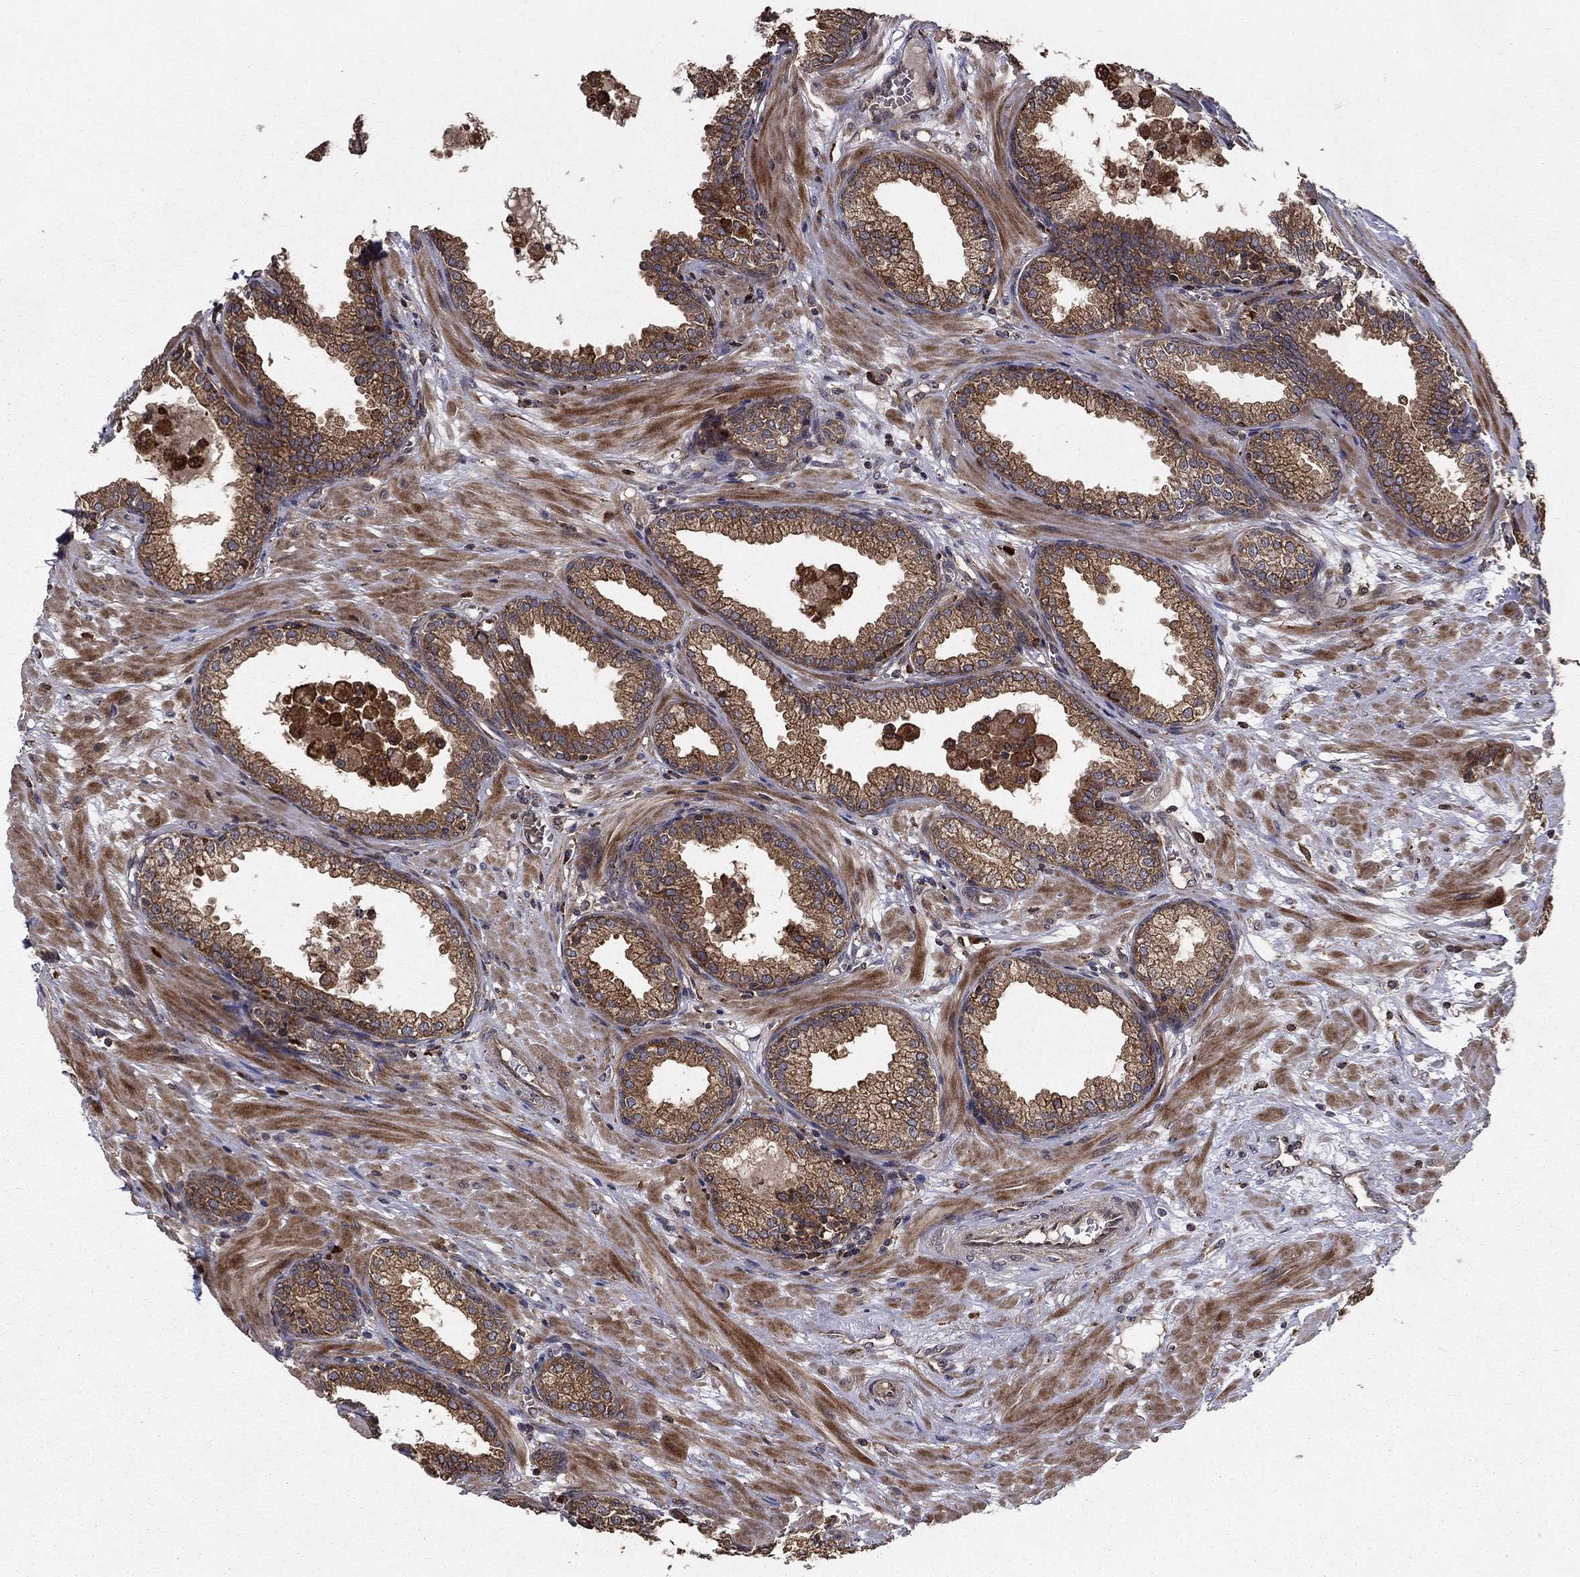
{"staining": {"intensity": "moderate", "quantity": "25%-75%", "location": "cytoplasmic/membranous"}, "tissue": "prostate", "cell_type": "Glandular cells", "image_type": "normal", "snomed": [{"axis": "morphology", "description": "Normal tissue, NOS"}, {"axis": "topography", "description": "Prostate"}], "caption": "IHC histopathology image of normal human prostate stained for a protein (brown), which reveals medium levels of moderate cytoplasmic/membranous expression in about 25%-75% of glandular cells.", "gene": "BABAM2", "patient": {"sex": "male", "age": 64}}